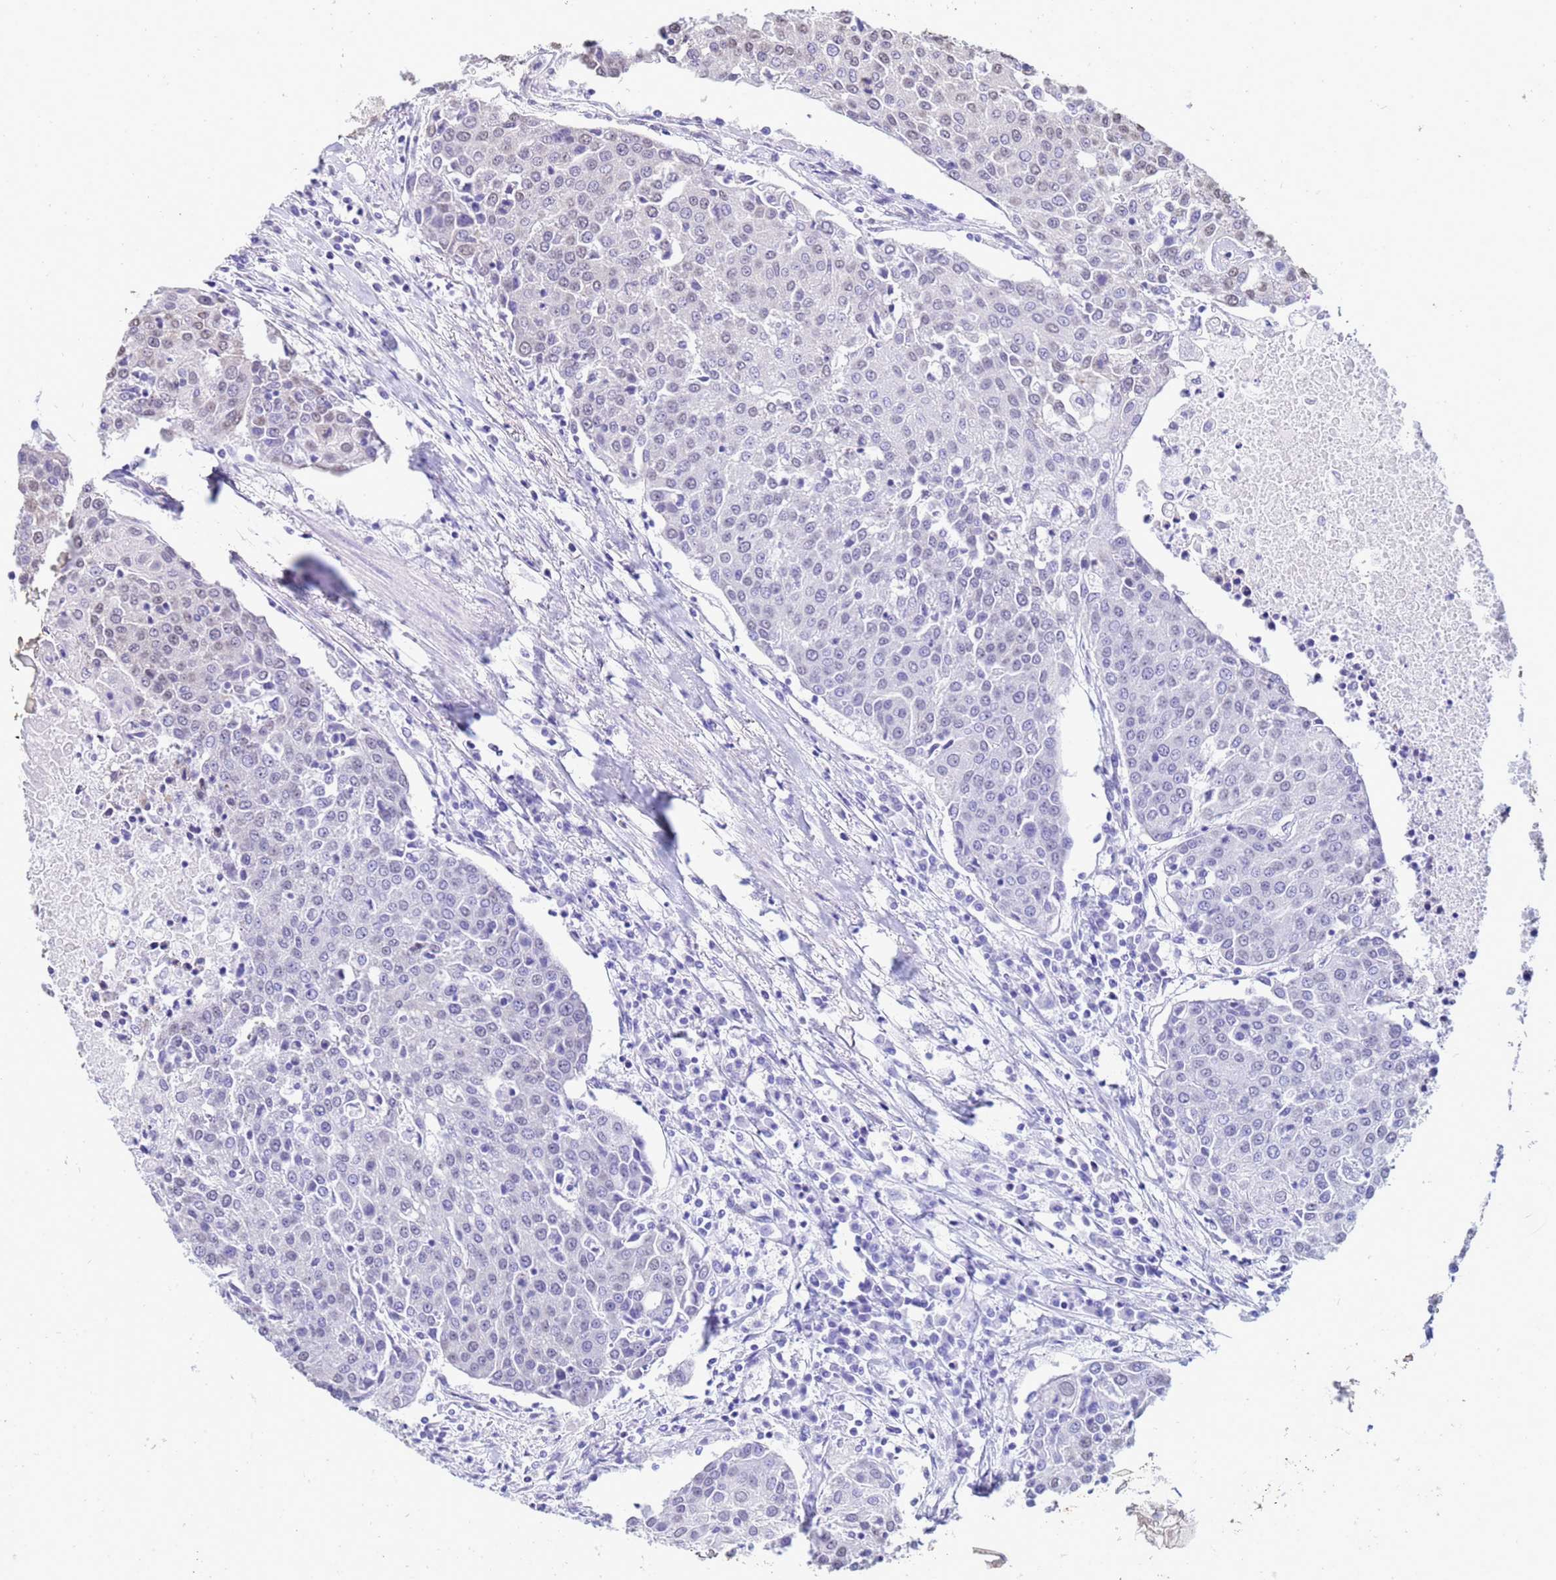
{"staining": {"intensity": "negative", "quantity": "none", "location": "none"}, "tissue": "urothelial cancer", "cell_type": "Tumor cells", "image_type": "cancer", "snomed": [{"axis": "morphology", "description": "Urothelial carcinoma, High grade"}, {"axis": "topography", "description": "Urinary bladder"}], "caption": "Immunohistochemistry (IHC) of urothelial carcinoma (high-grade) reveals no positivity in tumor cells.", "gene": "TRIP6", "patient": {"sex": "female", "age": 85}}